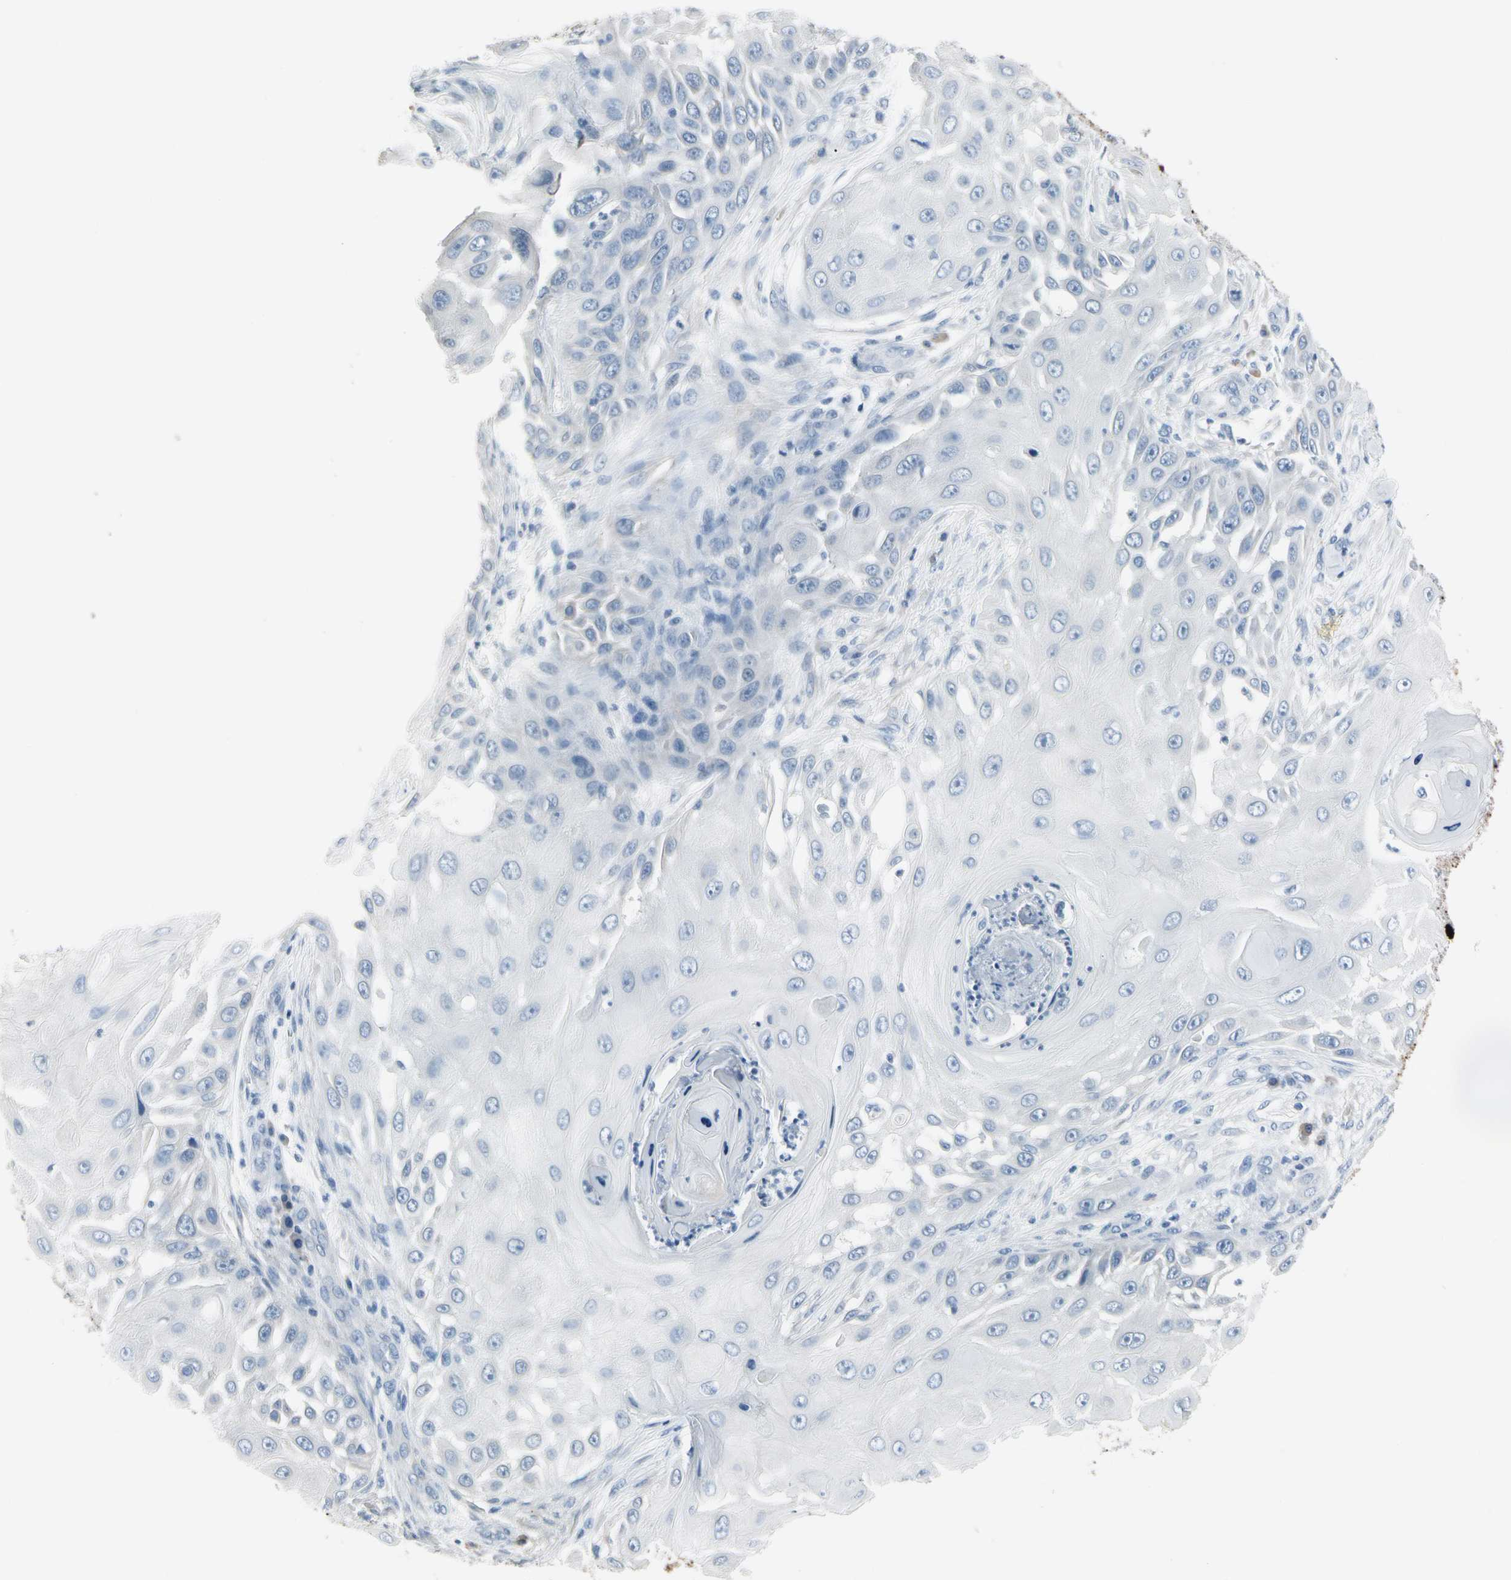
{"staining": {"intensity": "negative", "quantity": "none", "location": "none"}, "tissue": "skin cancer", "cell_type": "Tumor cells", "image_type": "cancer", "snomed": [{"axis": "morphology", "description": "Squamous cell carcinoma, NOS"}, {"axis": "topography", "description": "Skin"}], "caption": "This is an IHC micrograph of human skin cancer (squamous cell carcinoma). There is no staining in tumor cells.", "gene": "PIGR", "patient": {"sex": "female", "age": 44}}